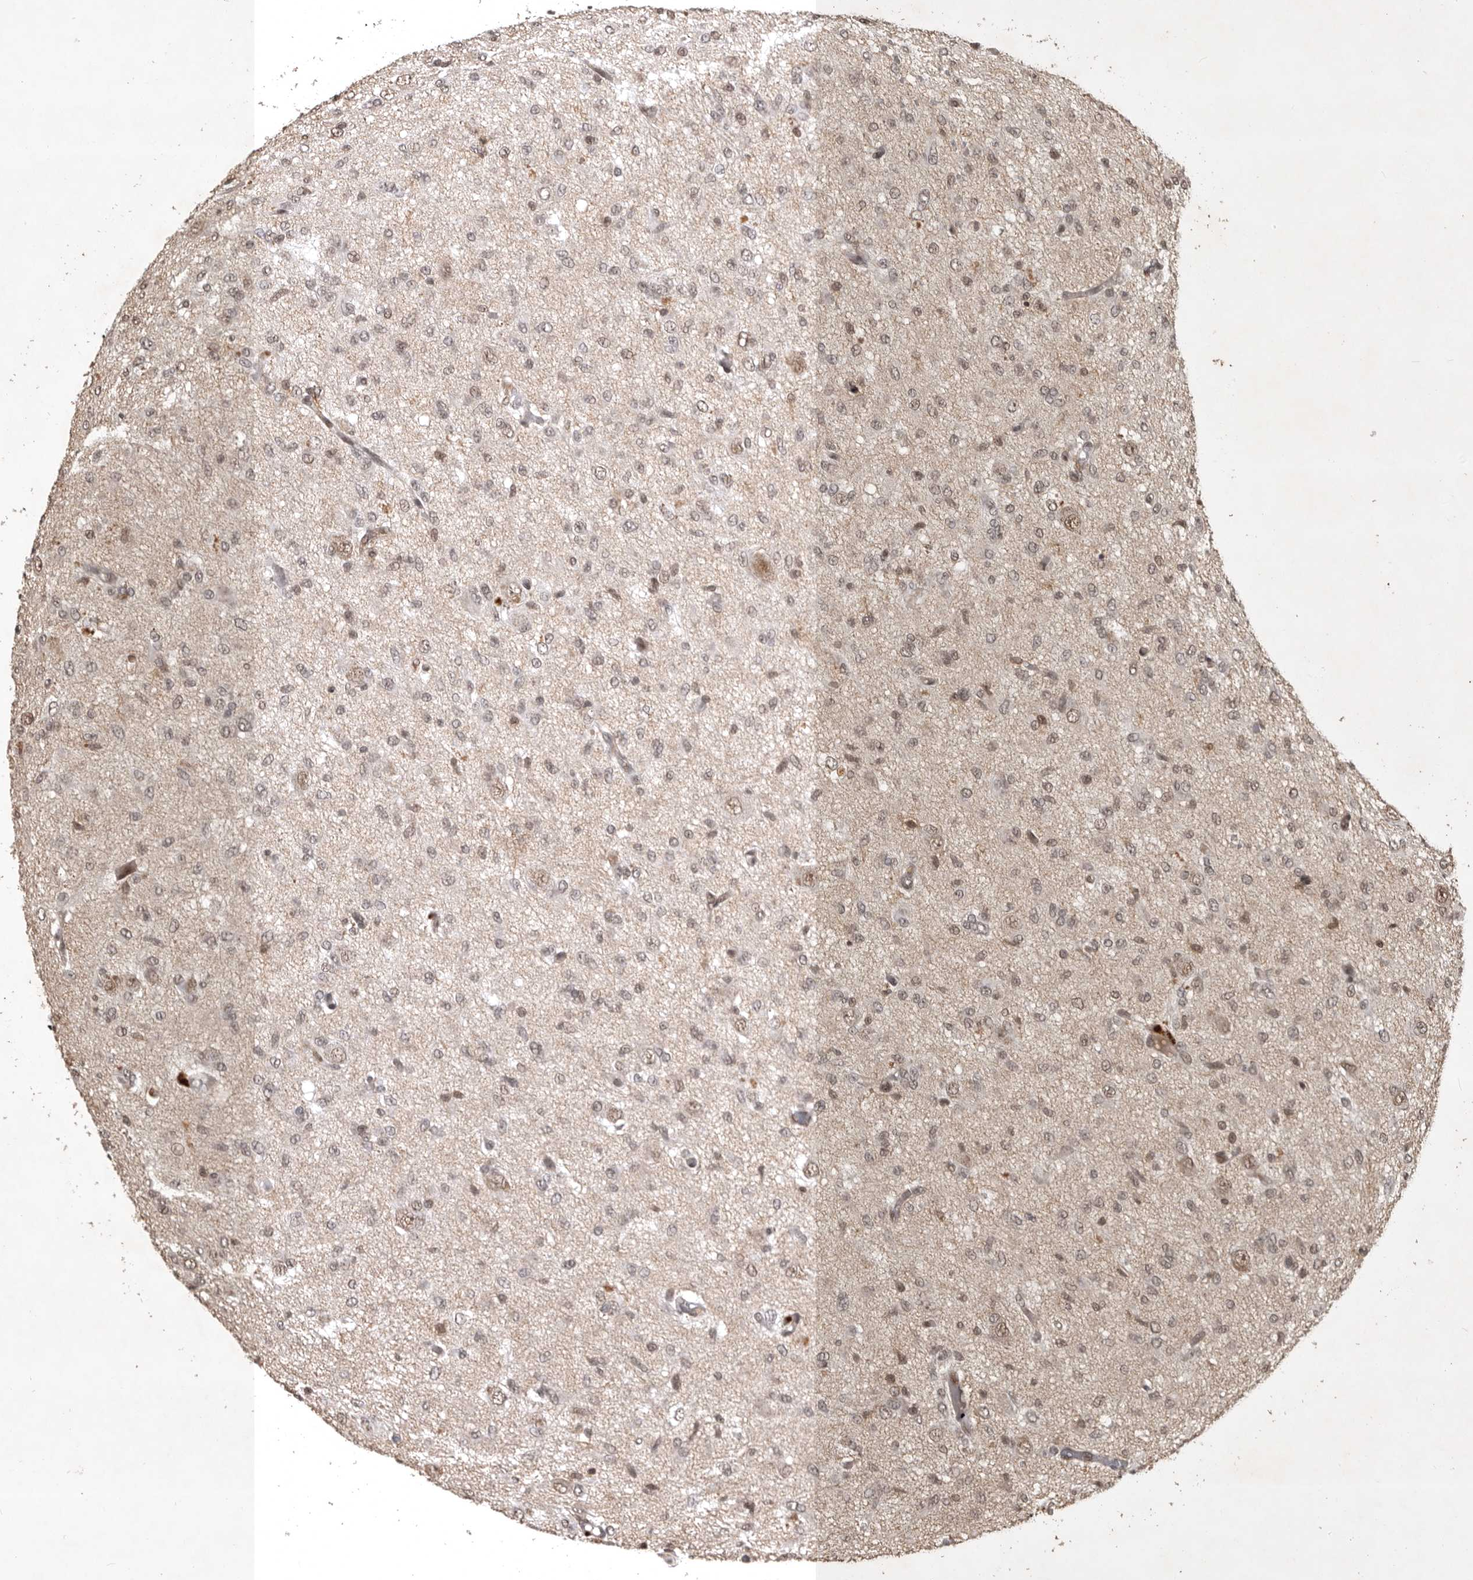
{"staining": {"intensity": "weak", "quantity": "25%-75%", "location": "nuclear"}, "tissue": "glioma", "cell_type": "Tumor cells", "image_type": "cancer", "snomed": [{"axis": "morphology", "description": "Glioma, malignant, High grade"}, {"axis": "topography", "description": "Brain"}], "caption": "Glioma stained with a brown dye reveals weak nuclear positive expression in about 25%-75% of tumor cells.", "gene": "CBLL1", "patient": {"sex": "female", "age": 59}}